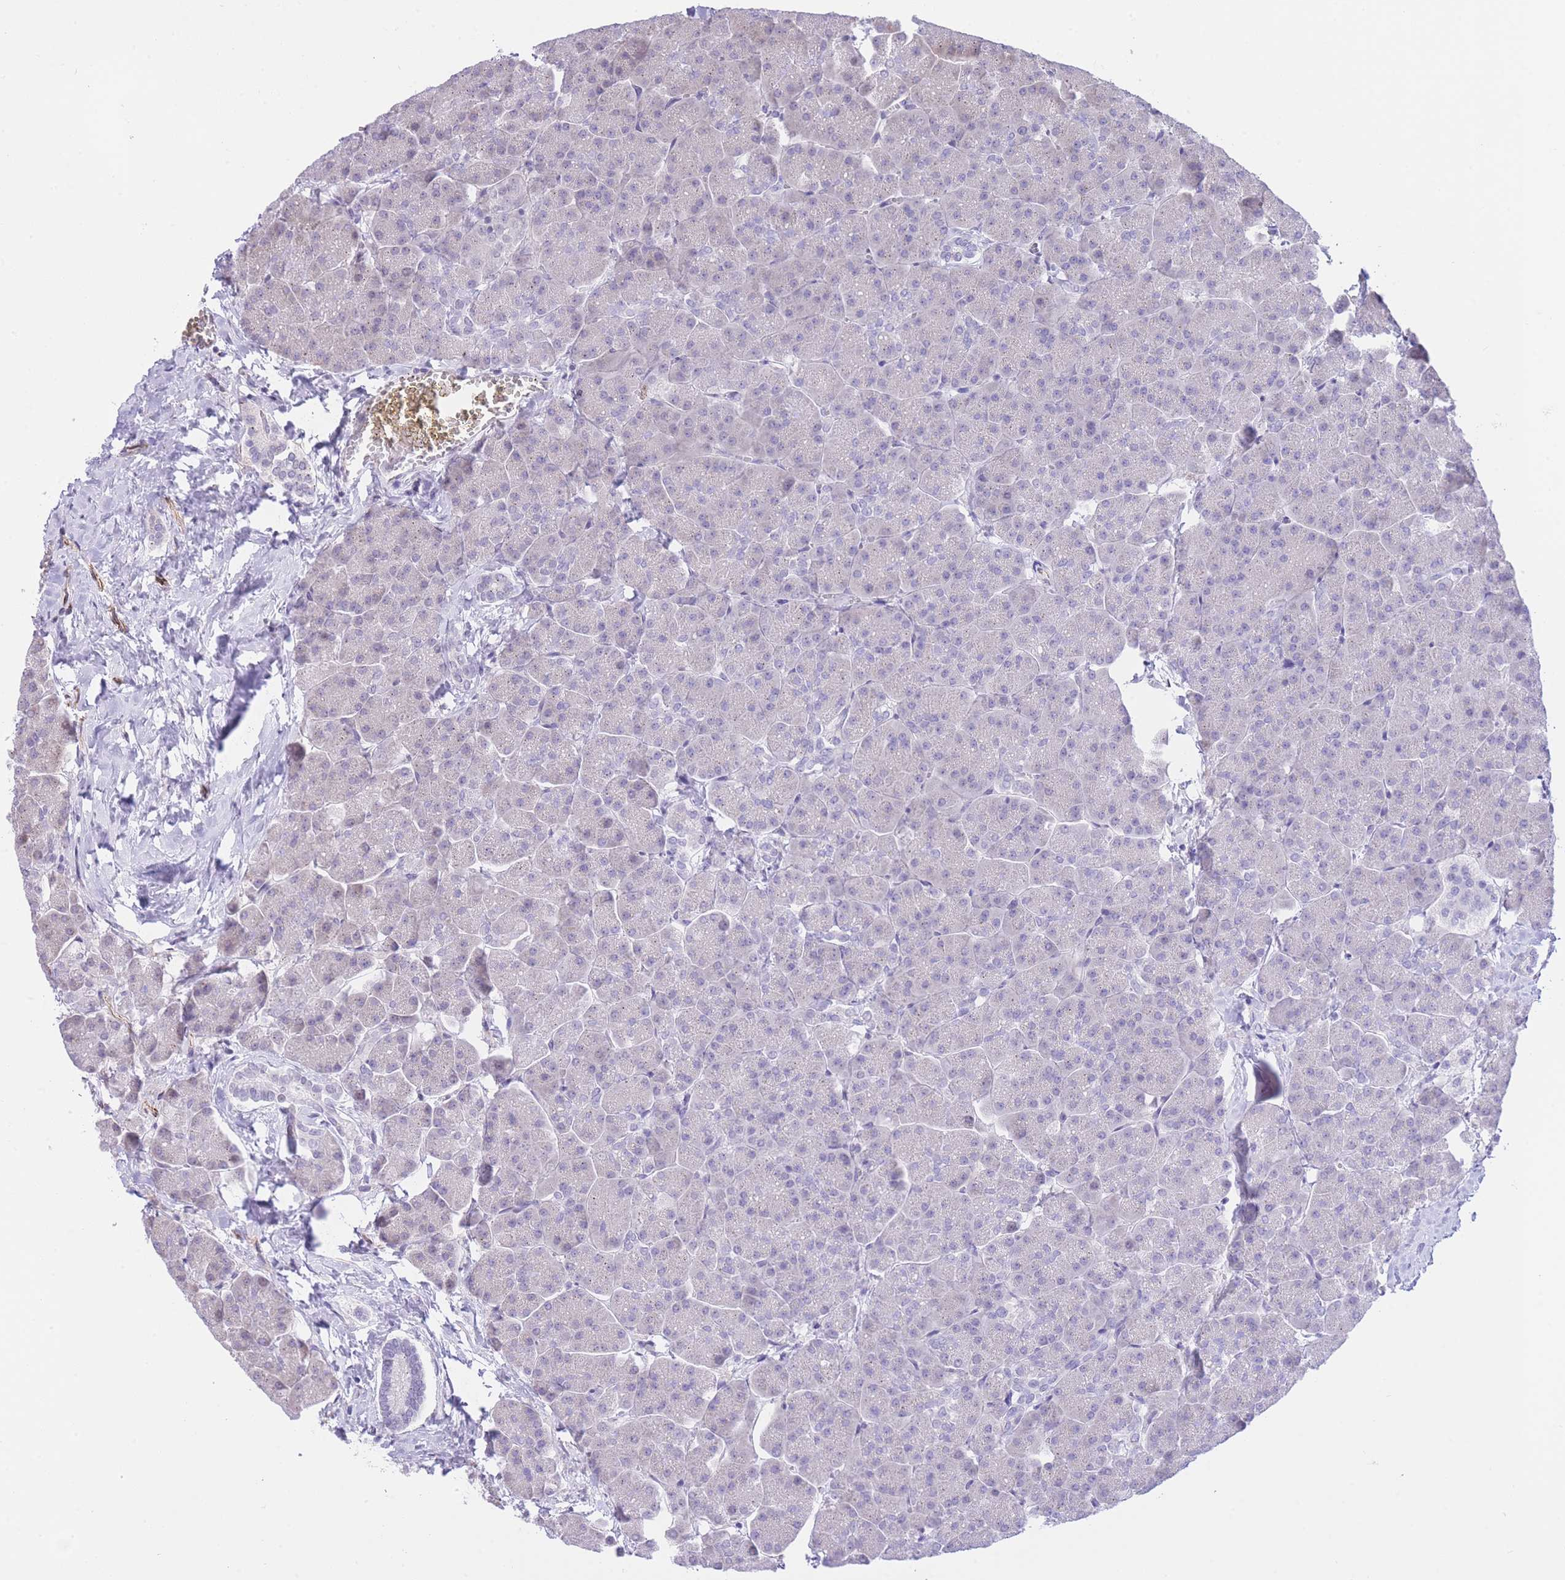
{"staining": {"intensity": "negative", "quantity": "none", "location": "none"}, "tissue": "pancreas", "cell_type": "Exocrine glandular cells", "image_type": "normal", "snomed": [{"axis": "morphology", "description": "Normal tissue, NOS"}, {"axis": "topography", "description": "Pancreas"}, {"axis": "topography", "description": "Peripheral nerve tissue"}], "caption": "DAB immunohistochemical staining of unremarkable pancreas displays no significant expression in exocrine glandular cells.", "gene": "PSG11", "patient": {"sex": "male", "age": 54}}